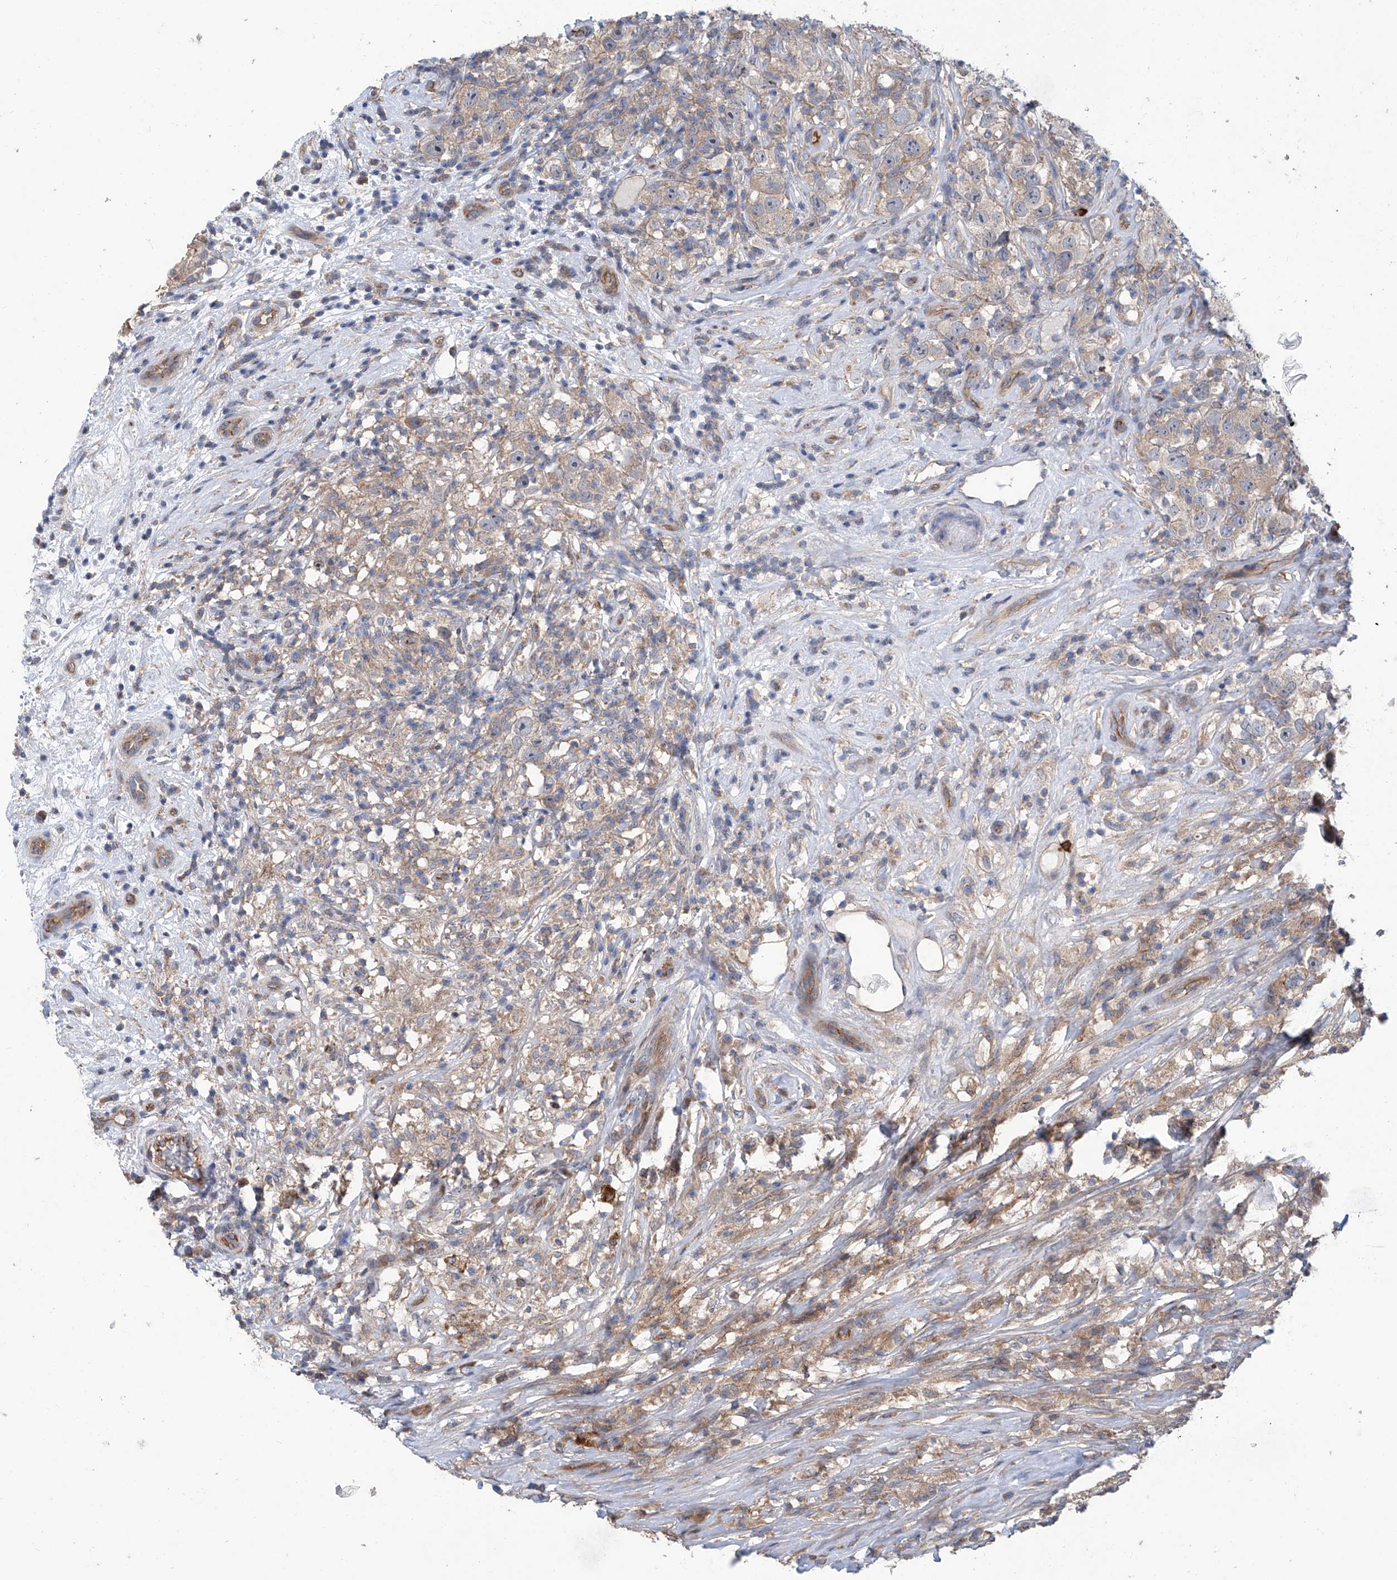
{"staining": {"intensity": "weak", "quantity": "<25%", "location": "cytoplasmic/membranous"}, "tissue": "testis cancer", "cell_type": "Tumor cells", "image_type": "cancer", "snomed": [{"axis": "morphology", "description": "Seminoma, NOS"}, {"axis": "topography", "description": "Testis"}], "caption": "Human testis cancer stained for a protein using immunohistochemistry displays no positivity in tumor cells.", "gene": "EIF2D", "patient": {"sex": "male", "age": 49}}